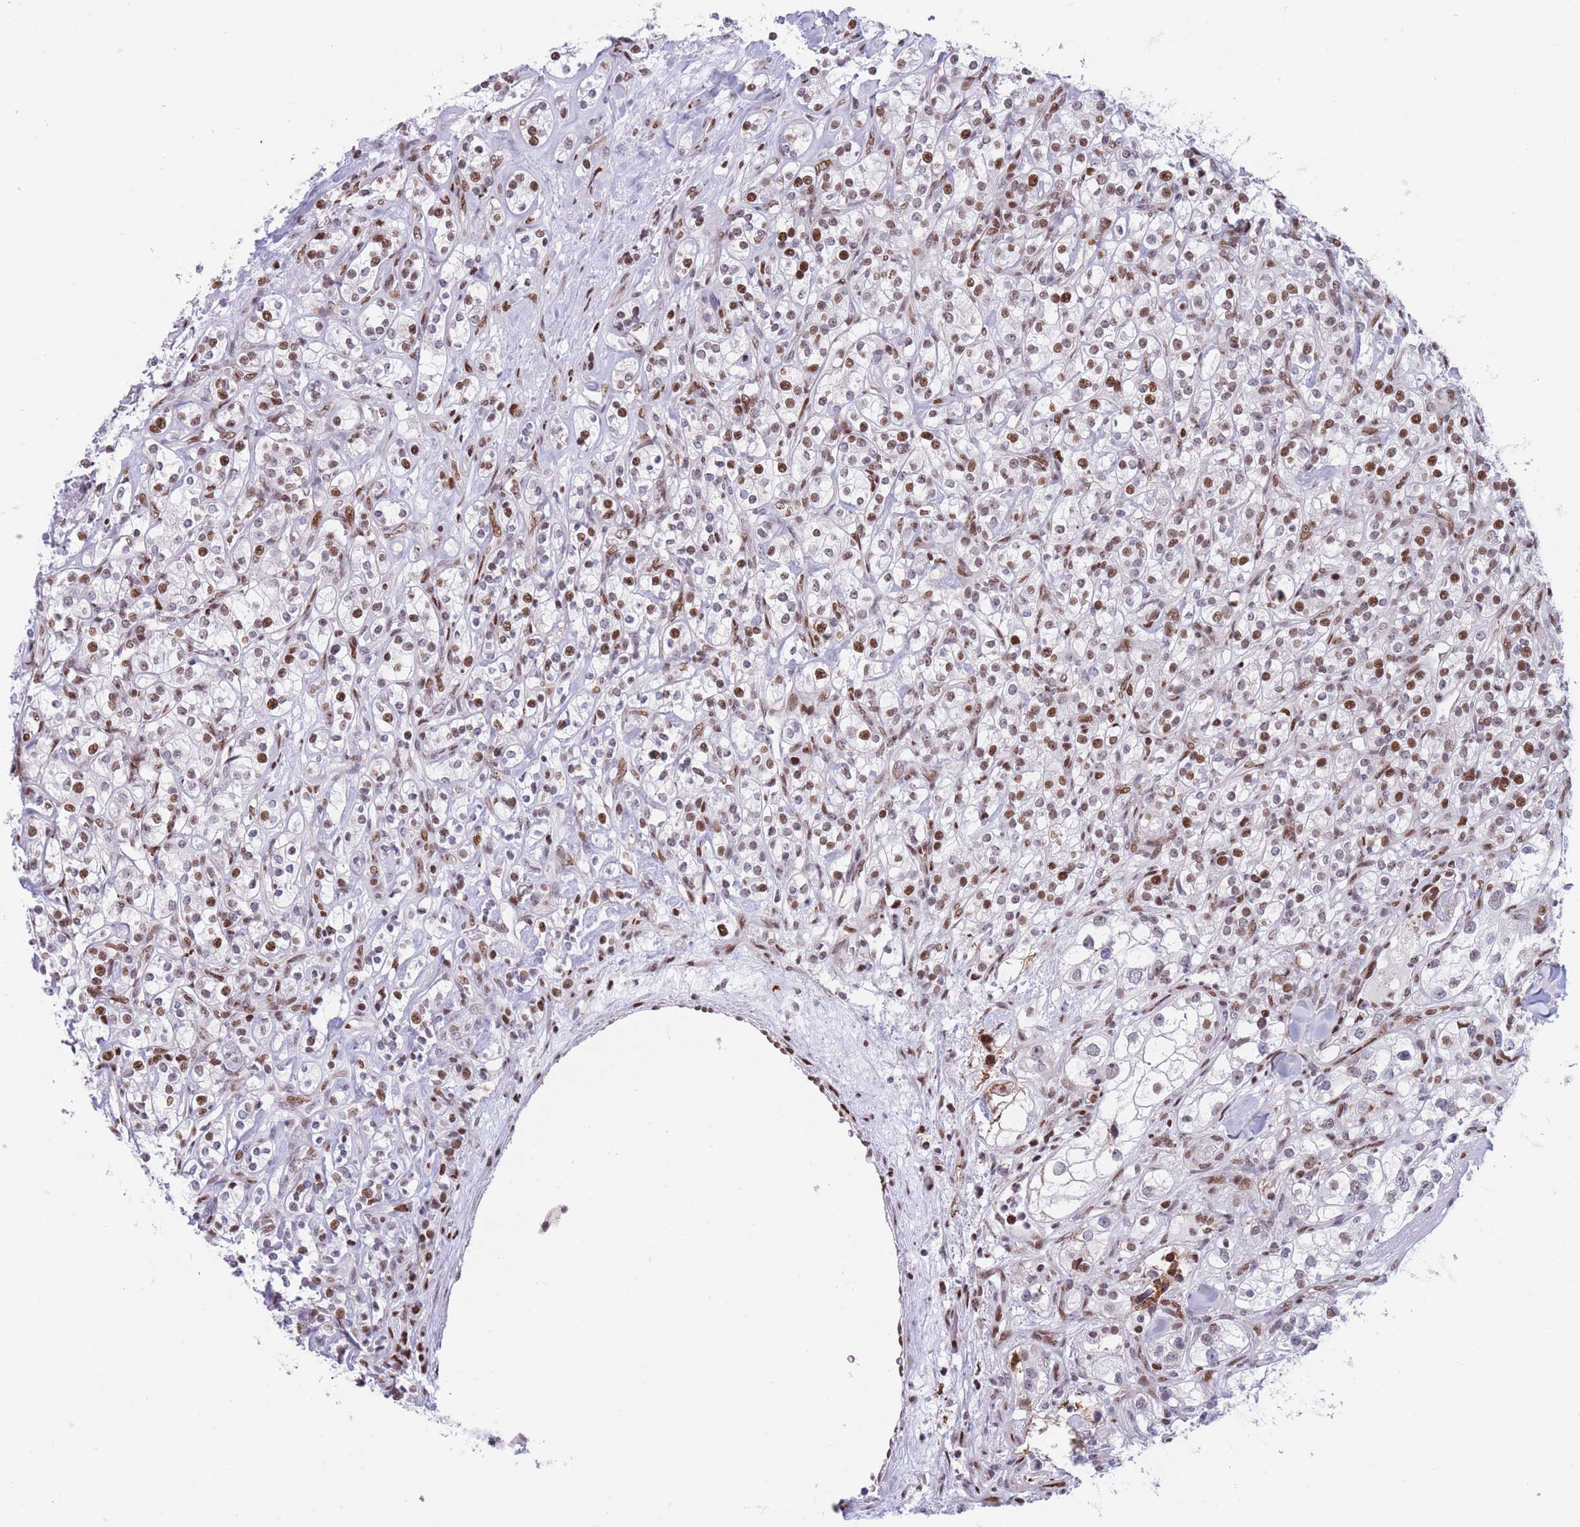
{"staining": {"intensity": "moderate", "quantity": "25%-75%", "location": "nuclear"}, "tissue": "renal cancer", "cell_type": "Tumor cells", "image_type": "cancer", "snomed": [{"axis": "morphology", "description": "Adenocarcinoma, NOS"}, {"axis": "topography", "description": "Kidney"}], "caption": "A histopathology image of renal cancer (adenocarcinoma) stained for a protein demonstrates moderate nuclear brown staining in tumor cells.", "gene": "DNAJC3", "patient": {"sex": "male", "age": 77}}